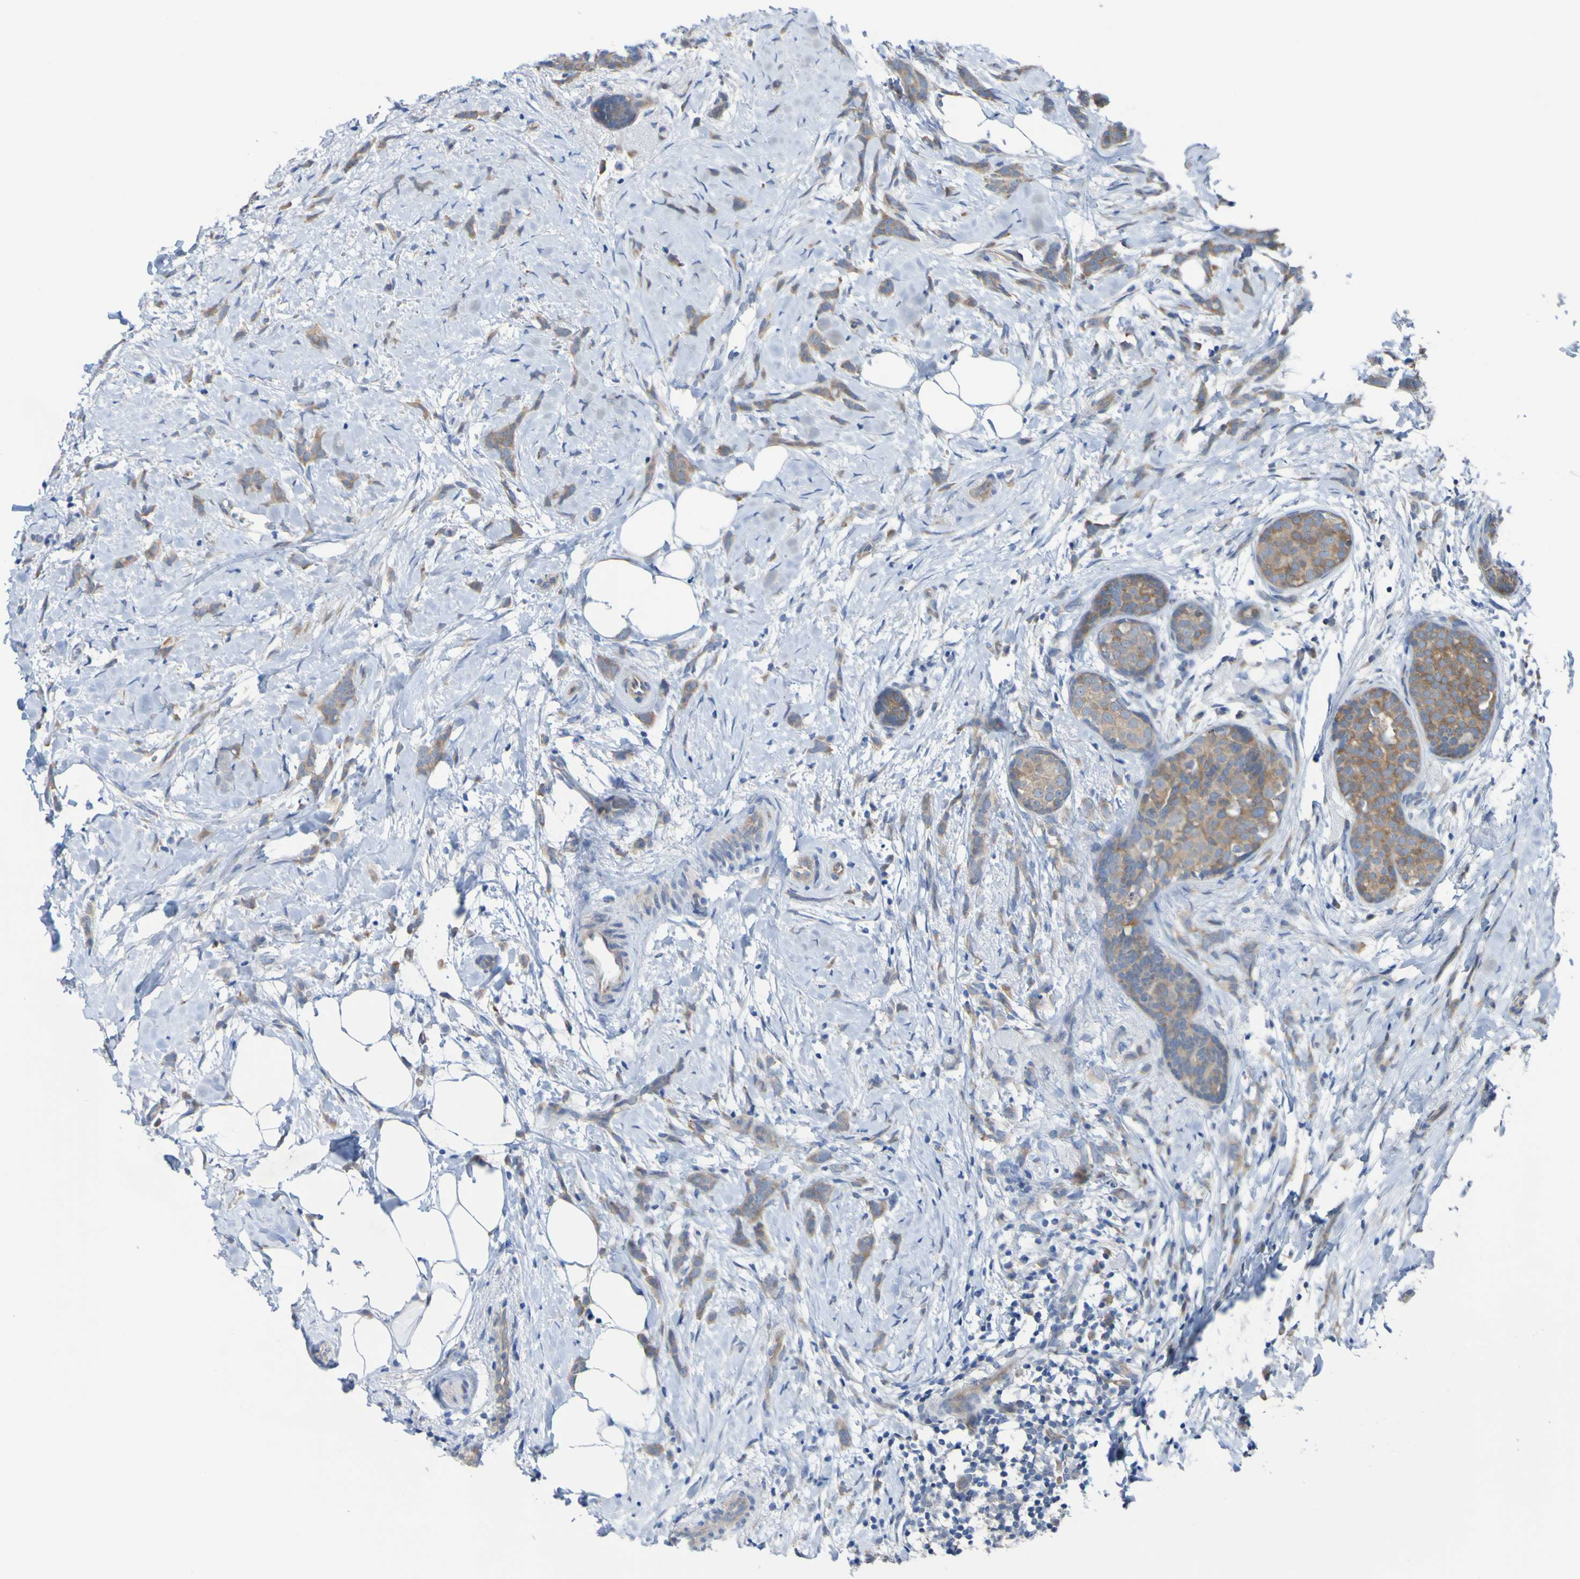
{"staining": {"intensity": "moderate", "quantity": ">75%", "location": "cytoplasmic/membranous"}, "tissue": "breast cancer", "cell_type": "Tumor cells", "image_type": "cancer", "snomed": [{"axis": "morphology", "description": "Lobular carcinoma, in situ"}, {"axis": "morphology", "description": "Lobular carcinoma"}, {"axis": "topography", "description": "Breast"}], "caption": "Brown immunohistochemical staining in human breast cancer (lobular carcinoma) shows moderate cytoplasmic/membranous expression in approximately >75% of tumor cells. The staining was performed using DAB (3,3'-diaminobenzidine), with brown indicating positive protein expression. Nuclei are stained blue with hematoxylin.", "gene": "SDK1", "patient": {"sex": "female", "age": 41}}